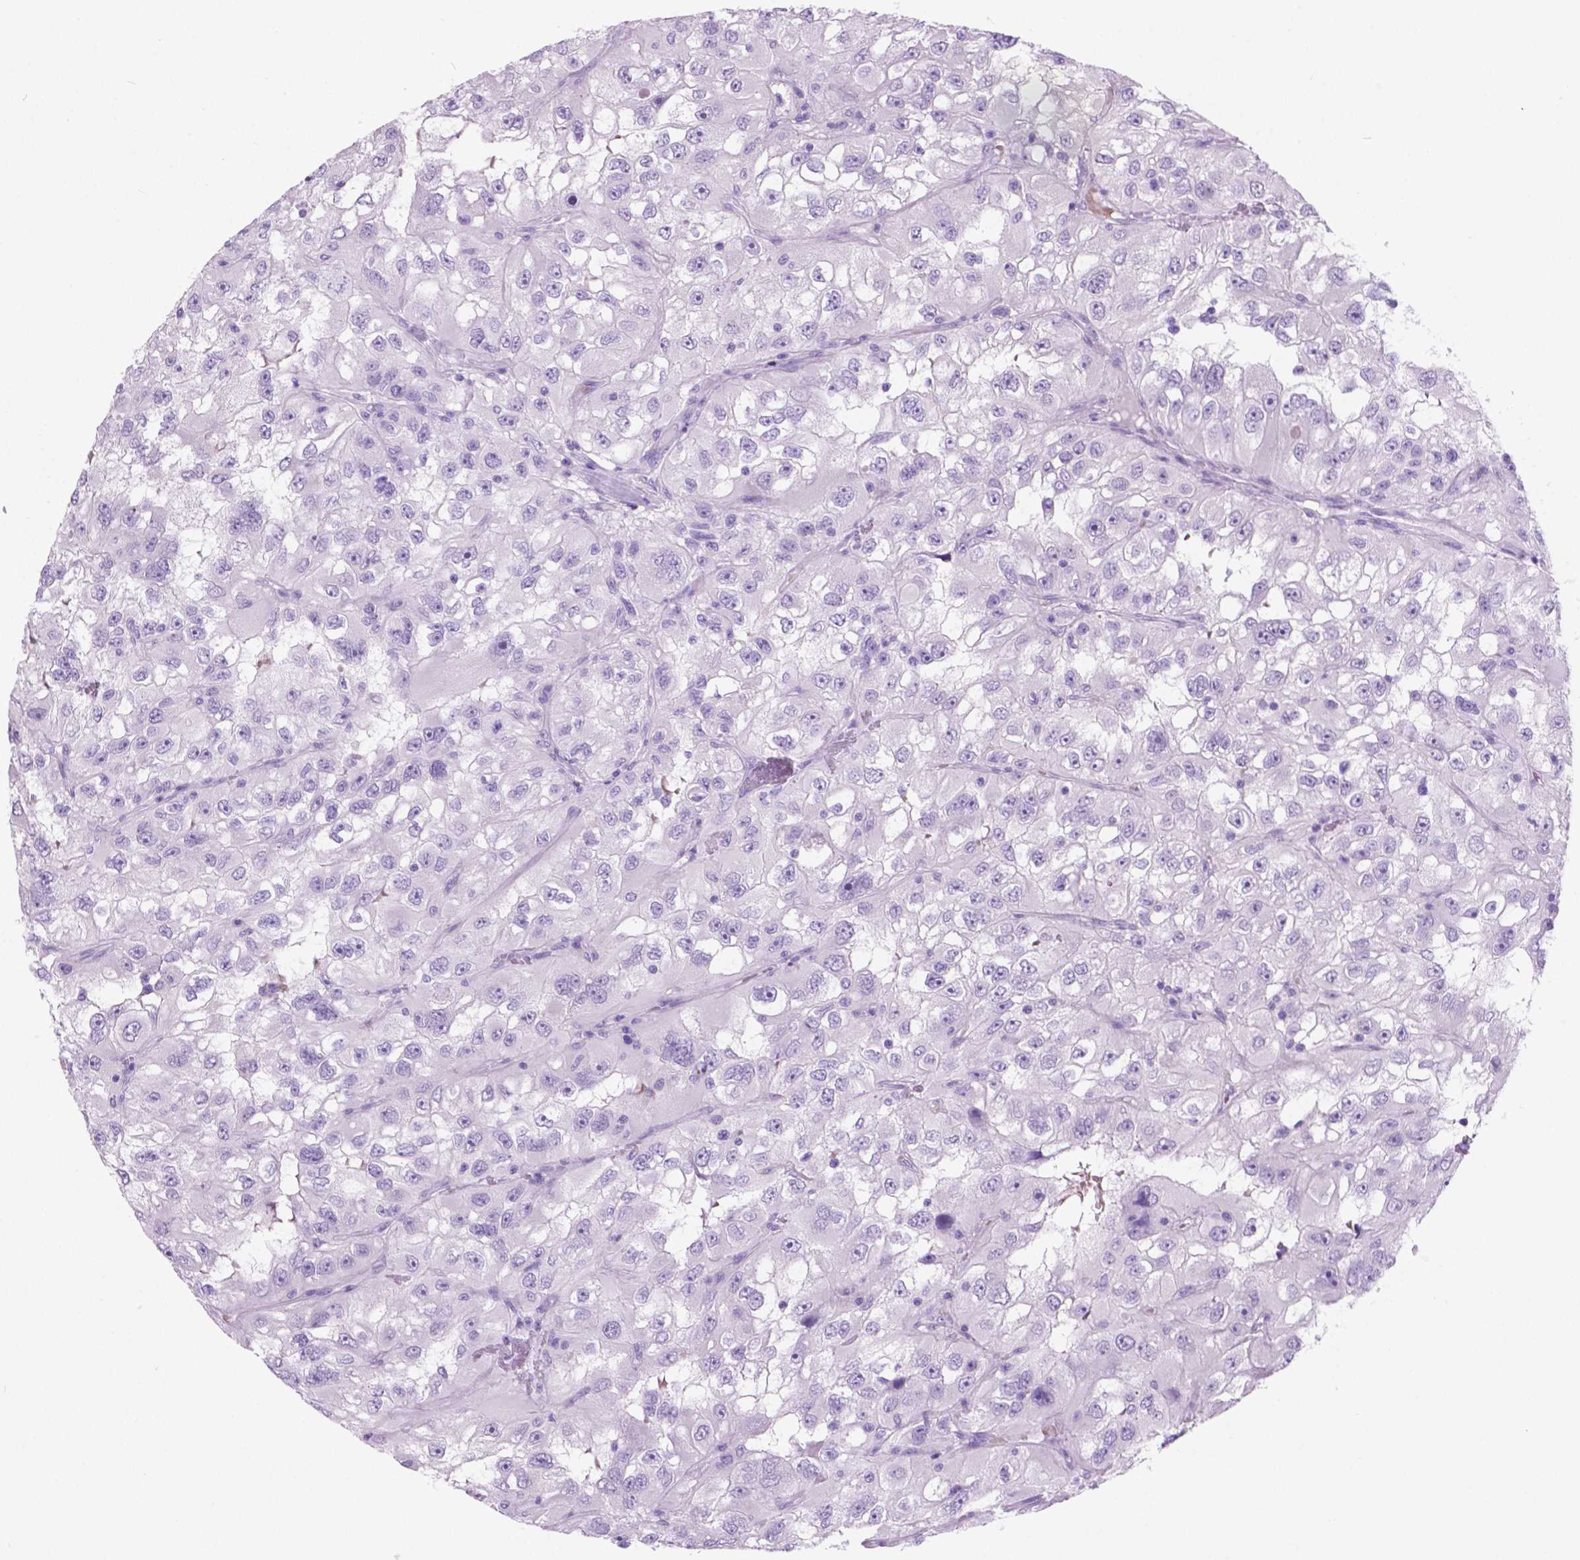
{"staining": {"intensity": "negative", "quantity": "none", "location": "none"}, "tissue": "renal cancer", "cell_type": "Tumor cells", "image_type": "cancer", "snomed": [{"axis": "morphology", "description": "Adenocarcinoma, NOS"}, {"axis": "topography", "description": "Kidney"}], "caption": "Tumor cells are negative for protein expression in human adenocarcinoma (renal). (DAB (3,3'-diaminobenzidine) immunohistochemistry (IHC) visualized using brightfield microscopy, high magnification).", "gene": "GRIN2B", "patient": {"sex": "male", "age": 64}}